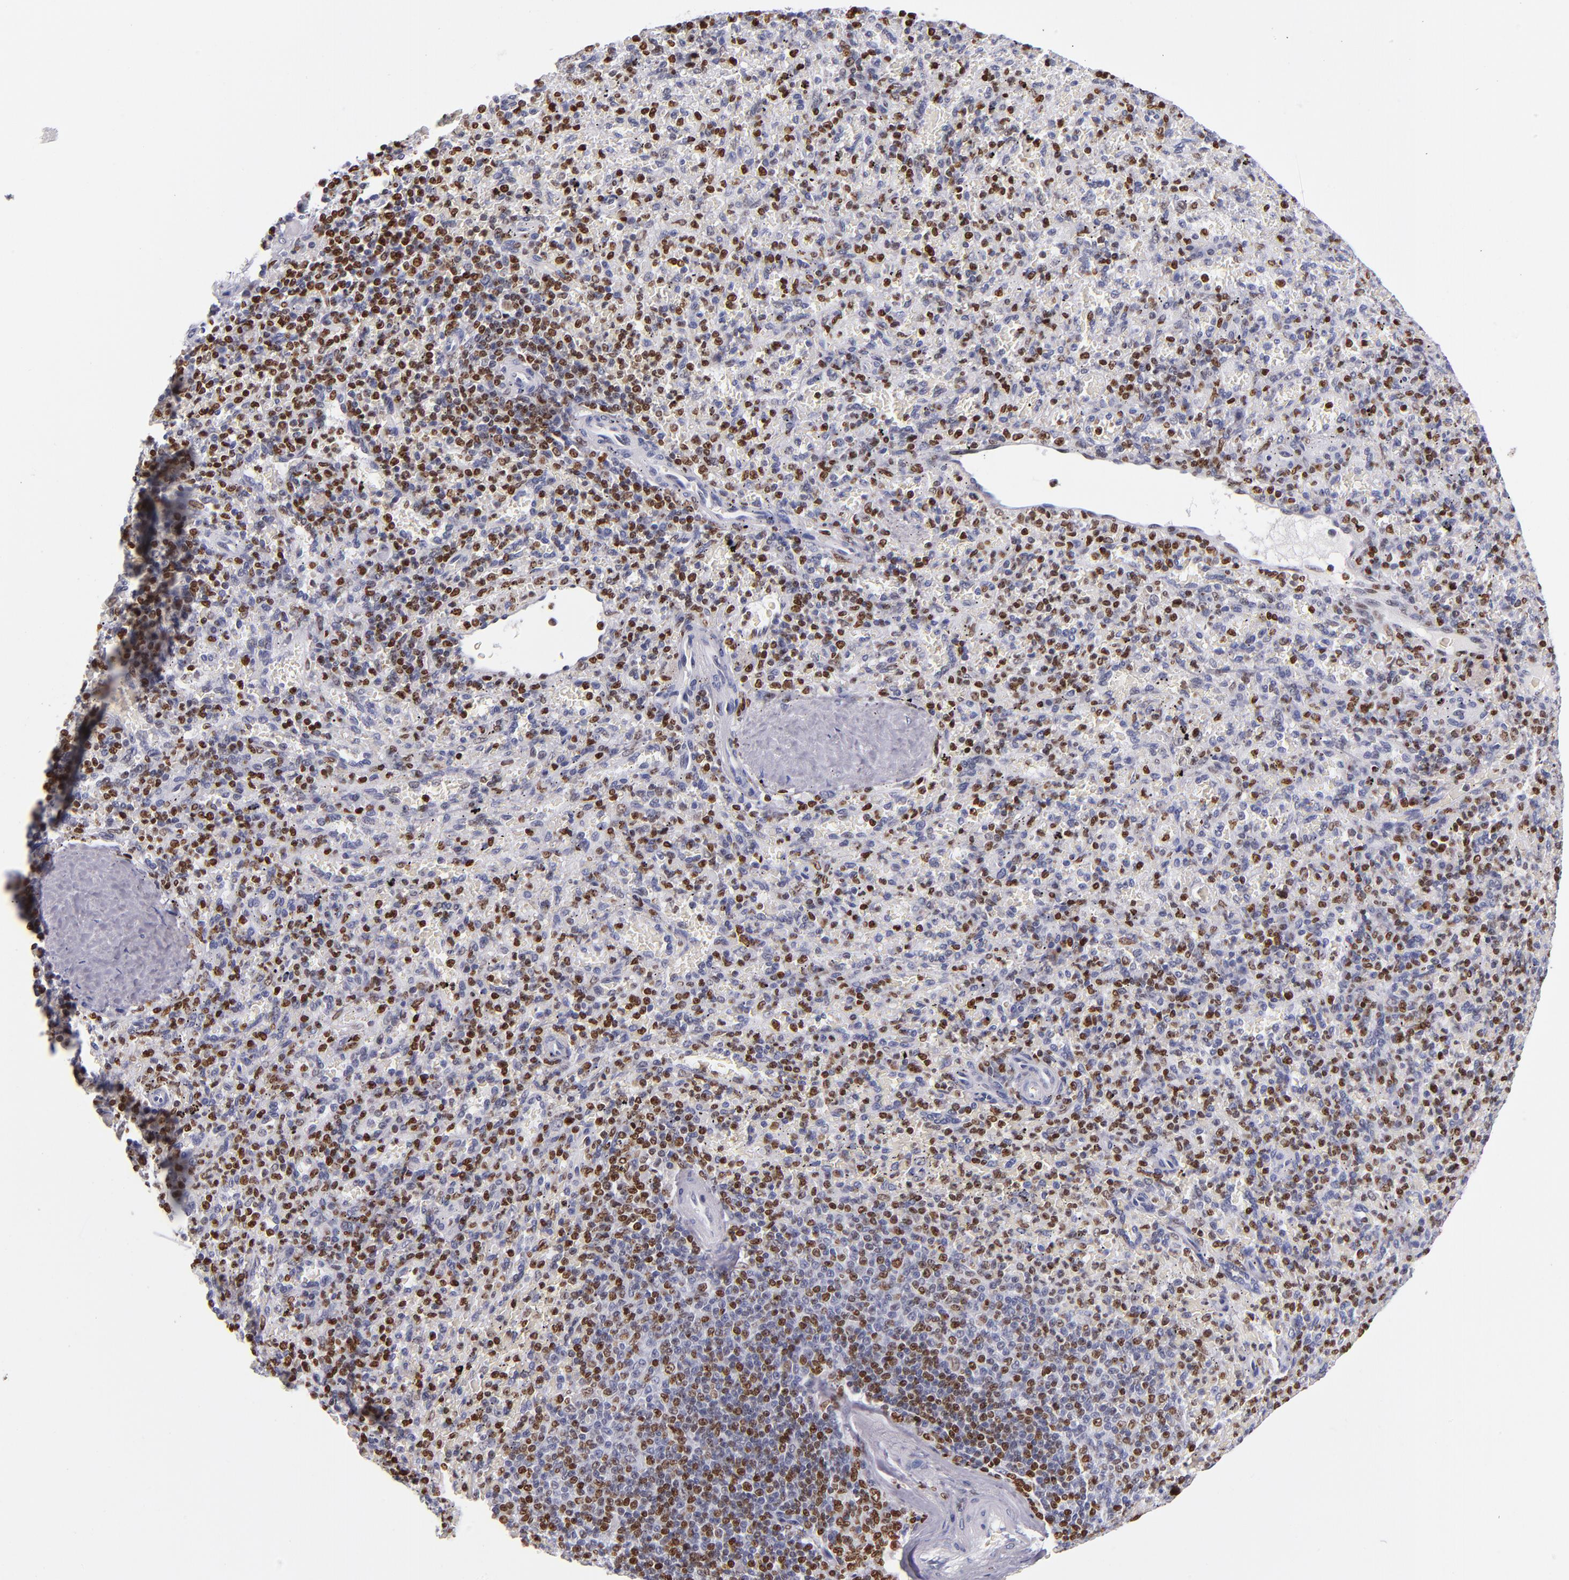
{"staining": {"intensity": "moderate", "quantity": "25%-75%", "location": "nuclear"}, "tissue": "spleen", "cell_type": "Cells in red pulp", "image_type": "normal", "snomed": [{"axis": "morphology", "description": "Normal tissue, NOS"}, {"axis": "topography", "description": "Spleen"}], "caption": "The micrograph demonstrates staining of normal spleen, revealing moderate nuclear protein positivity (brown color) within cells in red pulp.", "gene": "CDKL5", "patient": {"sex": "female", "age": 43}}